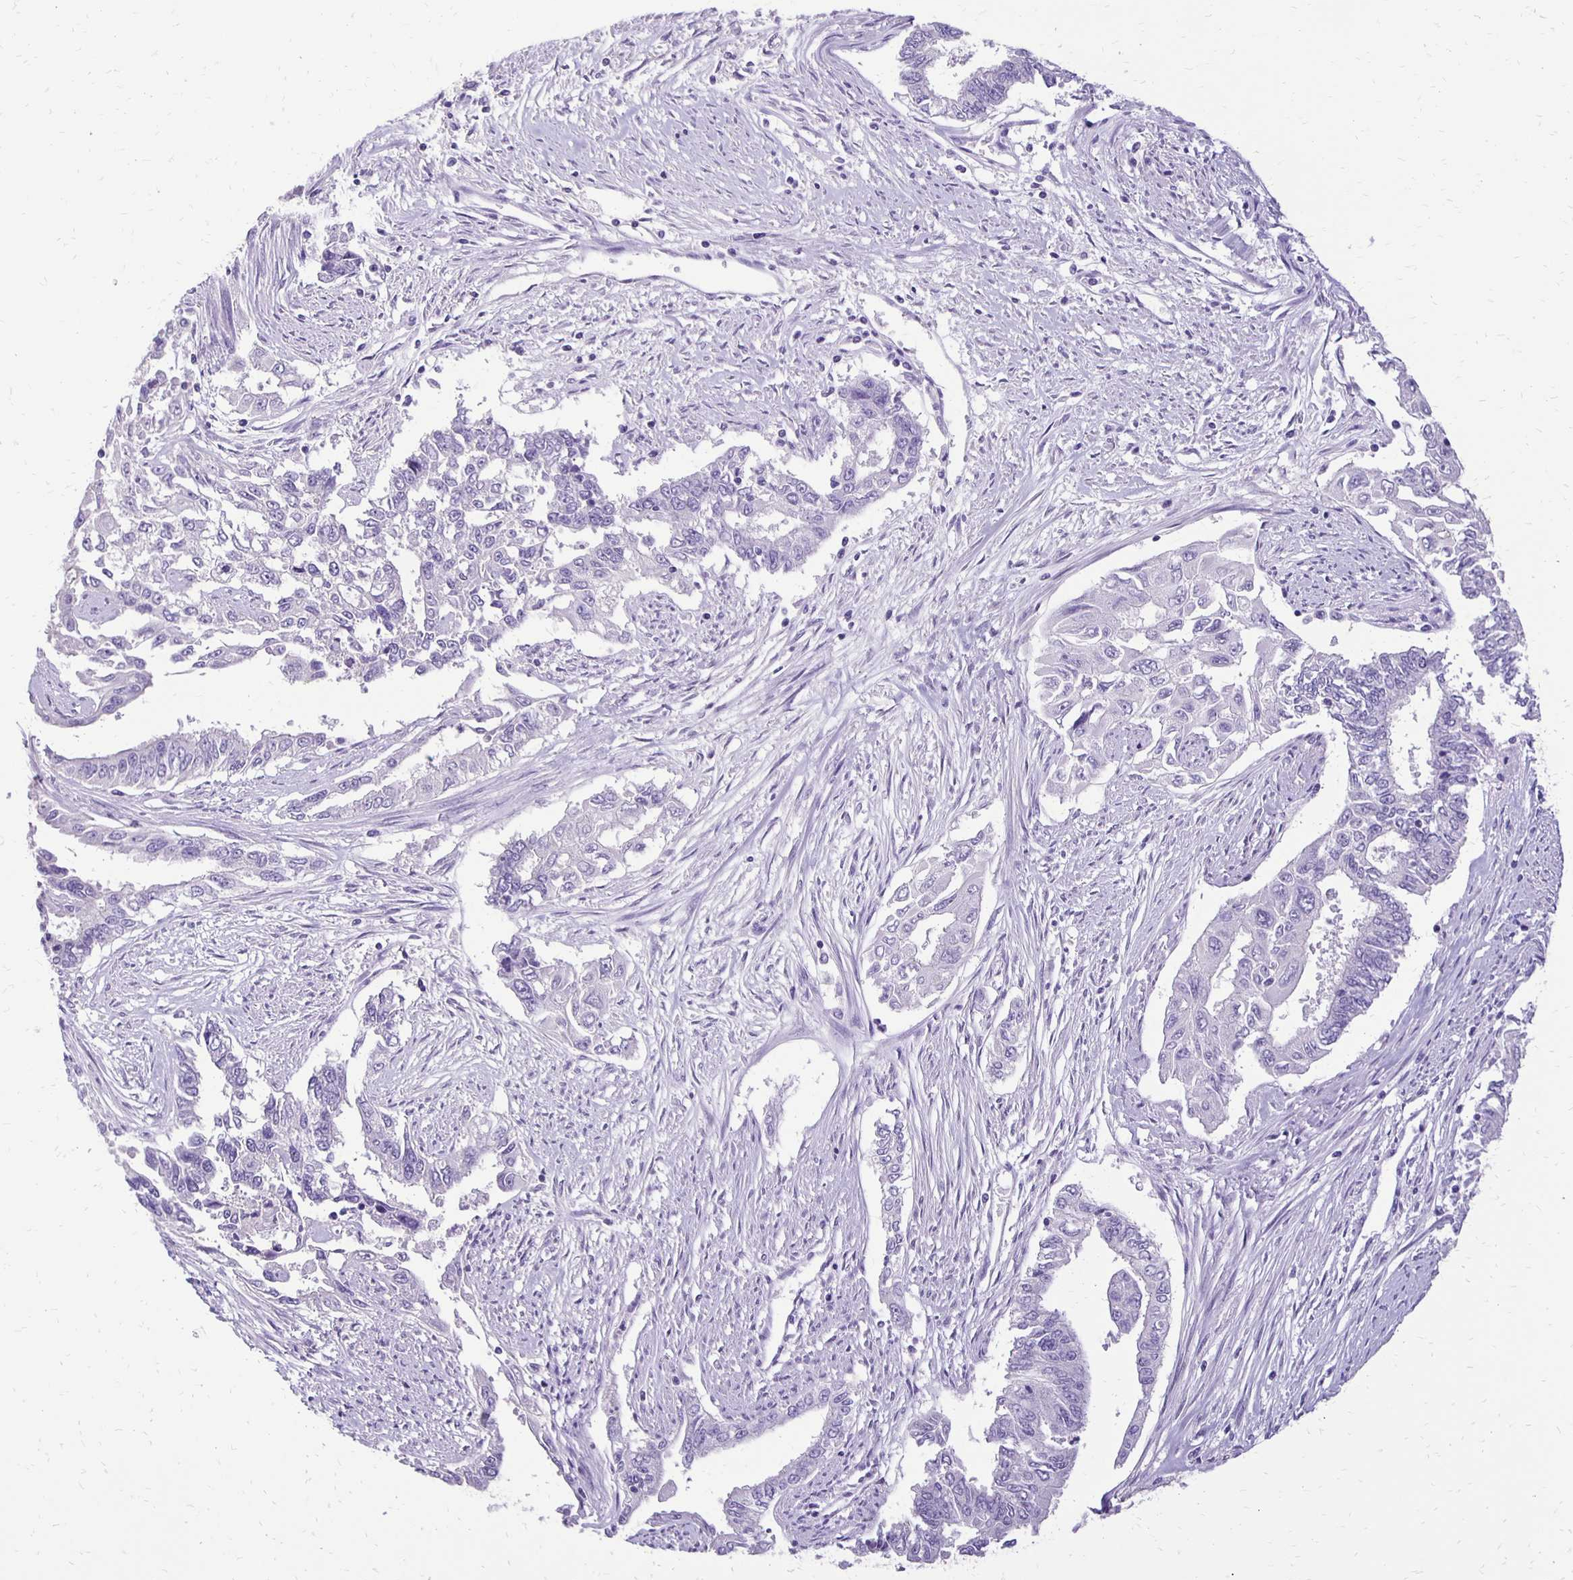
{"staining": {"intensity": "negative", "quantity": "none", "location": "none"}, "tissue": "endometrial cancer", "cell_type": "Tumor cells", "image_type": "cancer", "snomed": [{"axis": "morphology", "description": "Adenocarcinoma, NOS"}, {"axis": "topography", "description": "Uterus"}], "caption": "Endometrial cancer (adenocarcinoma) was stained to show a protein in brown. There is no significant staining in tumor cells.", "gene": "ANKRD45", "patient": {"sex": "female", "age": 59}}